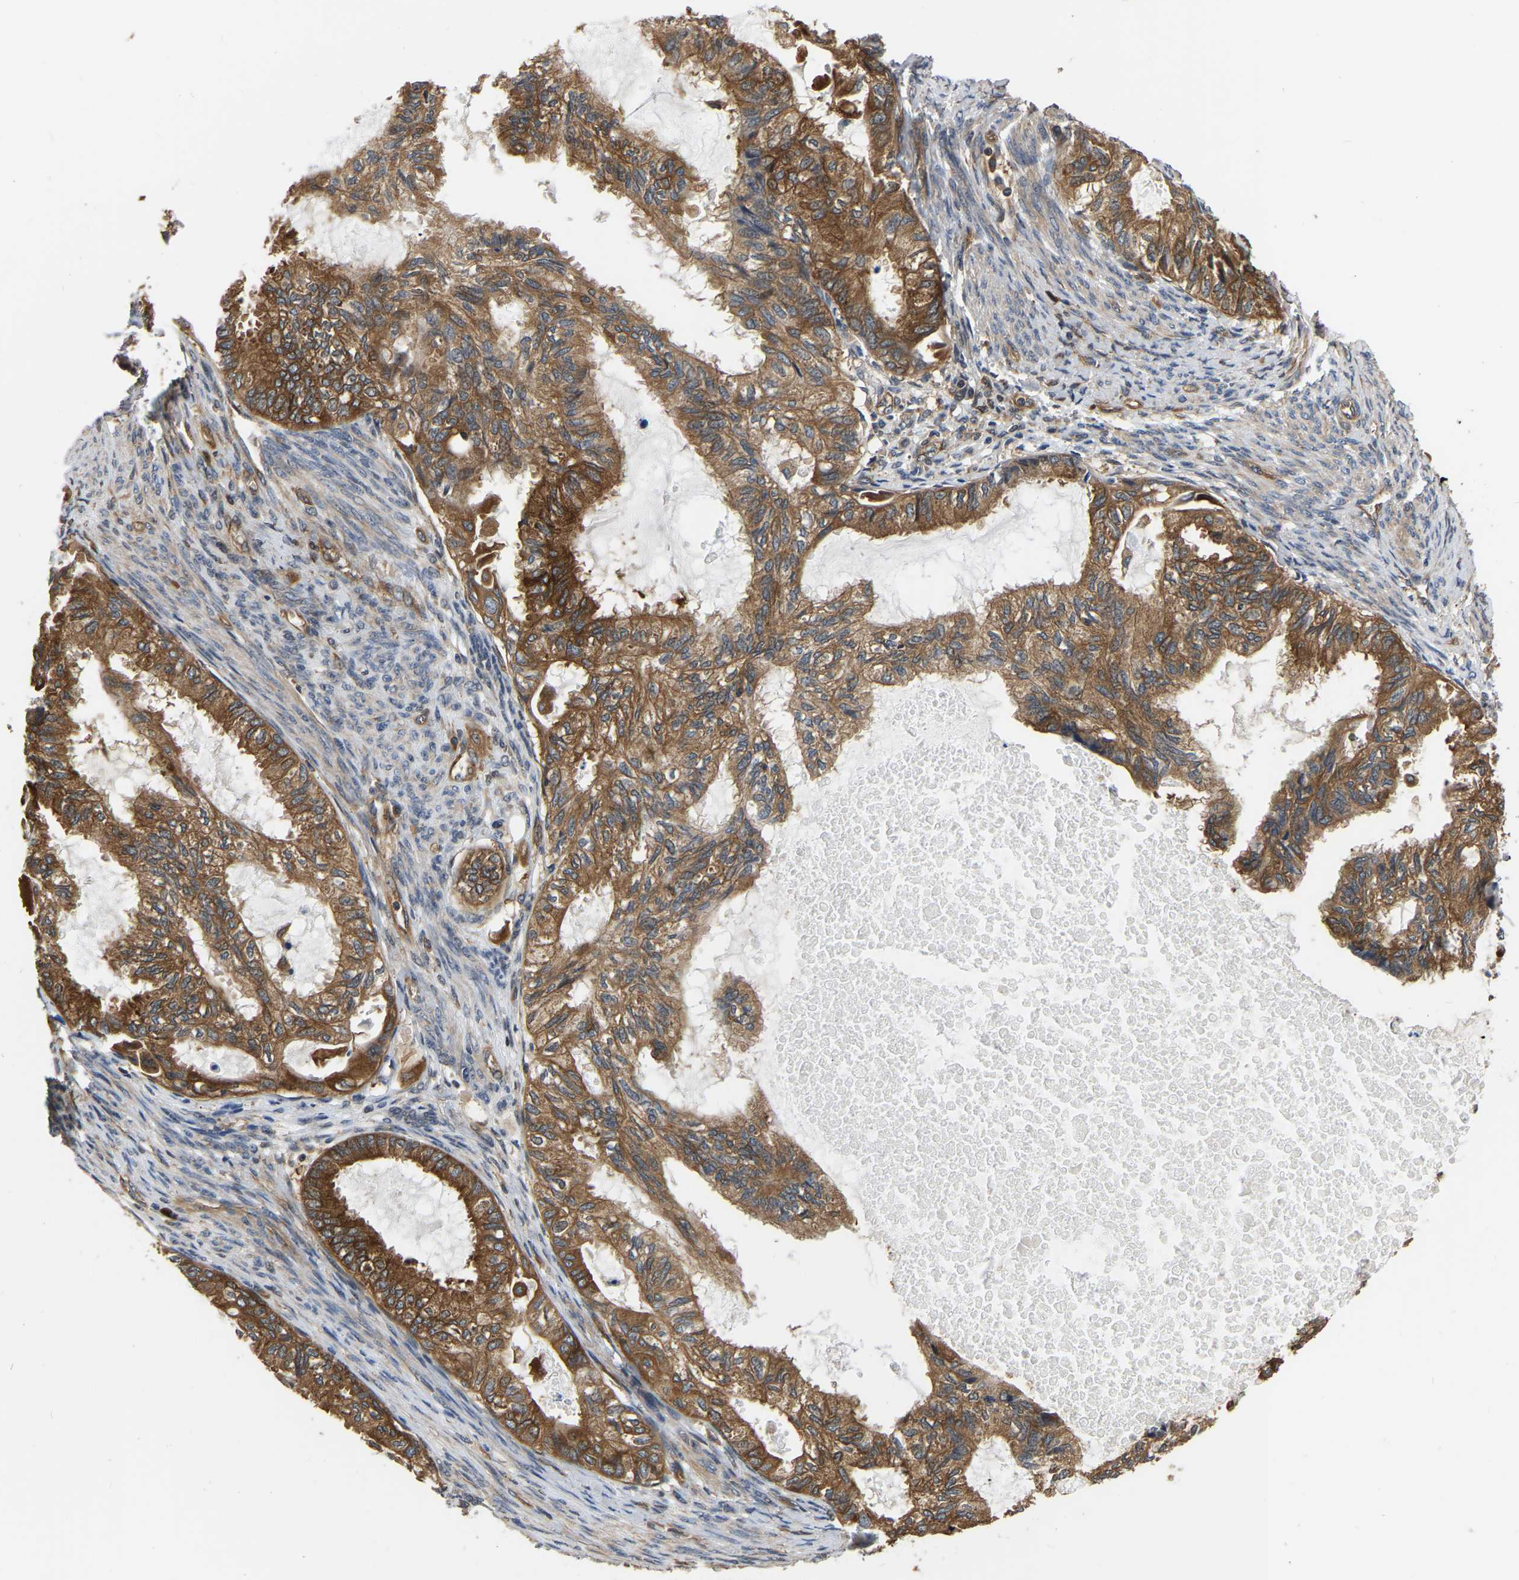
{"staining": {"intensity": "strong", "quantity": ">75%", "location": "cytoplasmic/membranous"}, "tissue": "cervical cancer", "cell_type": "Tumor cells", "image_type": "cancer", "snomed": [{"axis": "morphology", "description": "Normal tissue, NOS"}, {"axis": "morphology", "description": "Adenocarcinoma, NOS"}, {"axis": "topography", "description": "Cervix"}, {"axis": "topography", "description": "Endometrium"}], "caption": "Cervical adenocarcinoma stained for a protein shows strong cytoplasmic/membranous positivity in tumor cells. Using DAB (brown) and hematoxylin (blue) stains, captured at high magnification using brightfield microscopy.", "gene": "GARS1", "patient": {"sex": "female", "age": 86}}